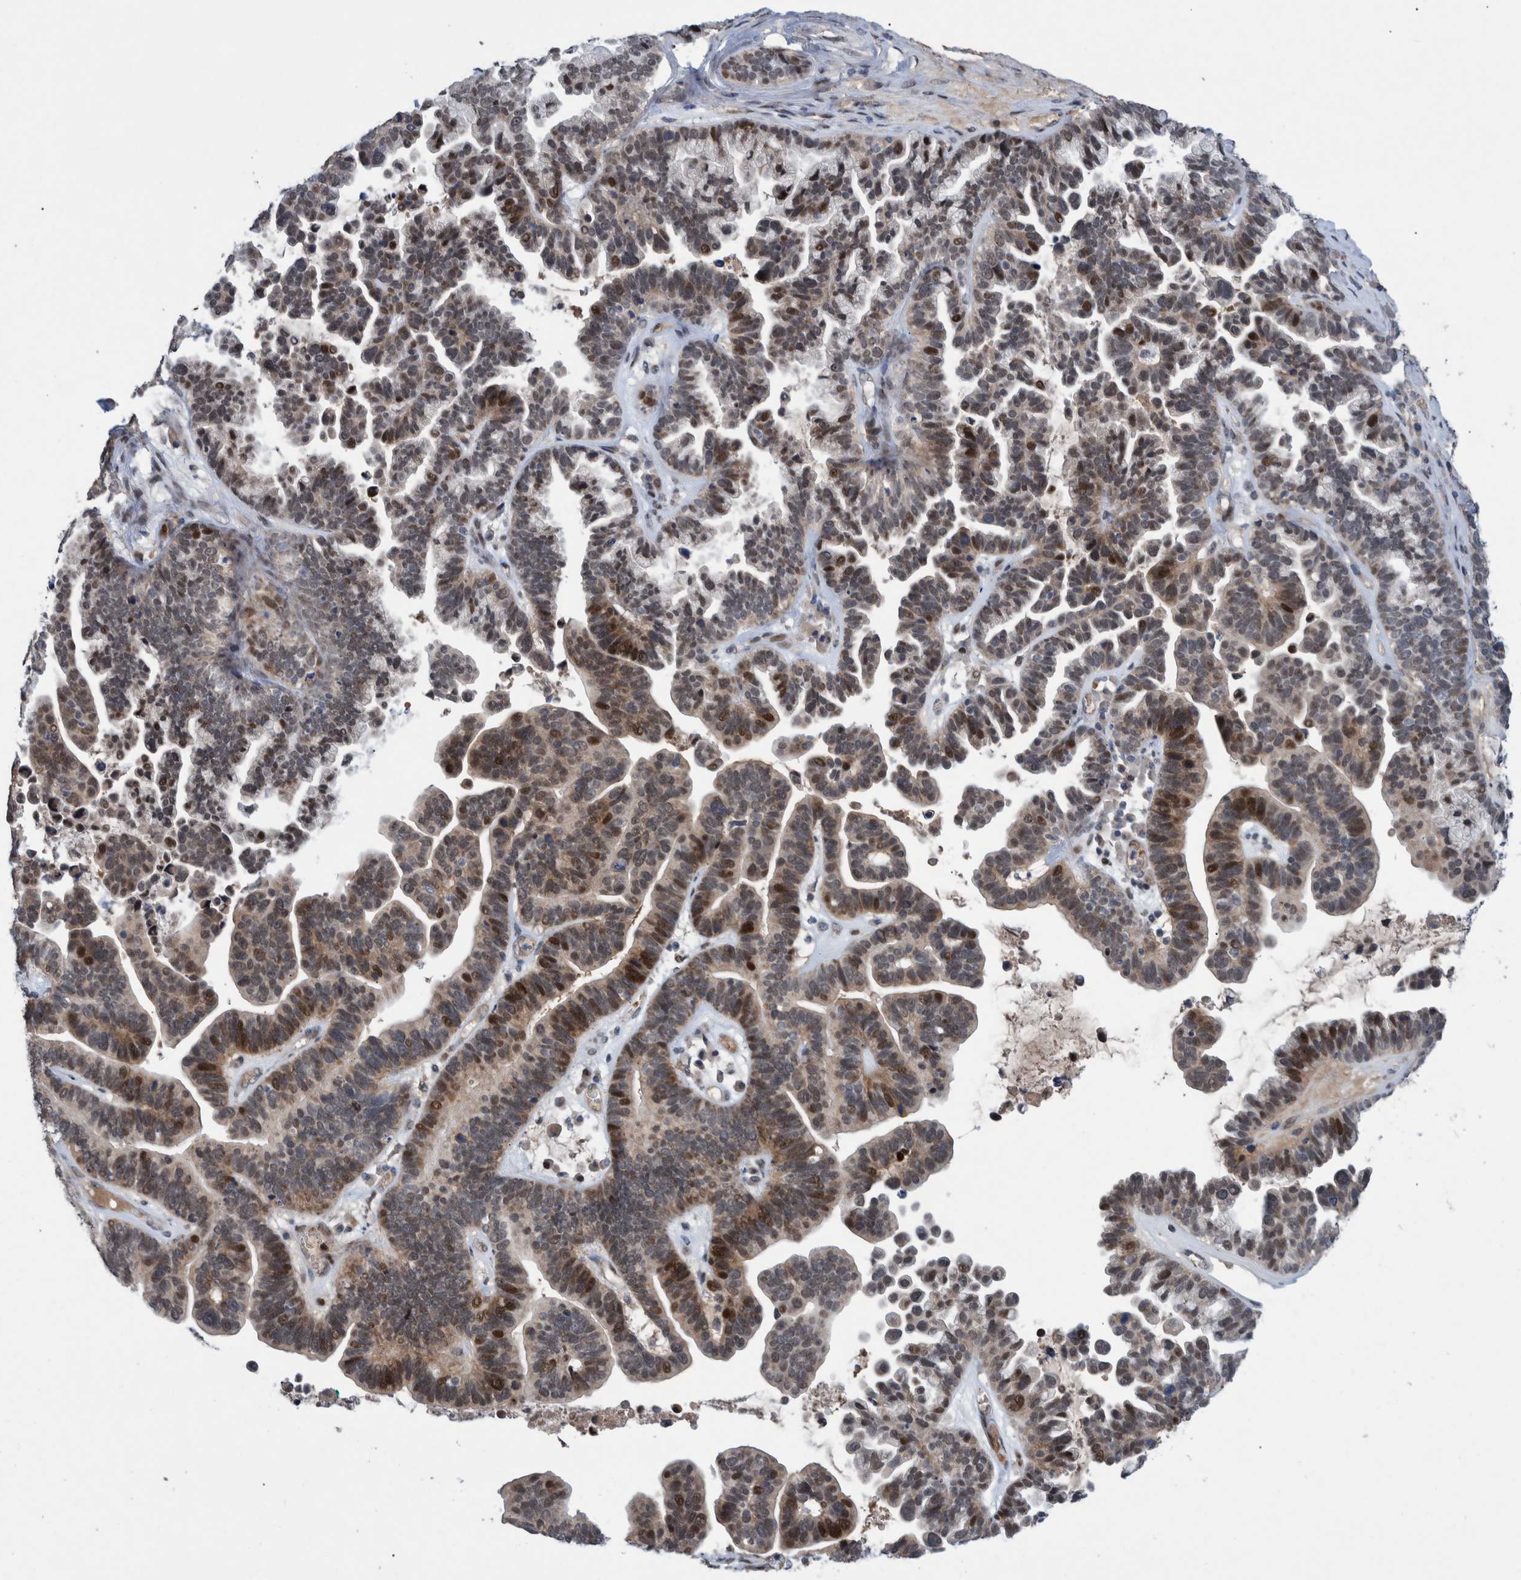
{"staining": {"intensity": "moderate", "quantity": "25%-75%", "location": "nuclear"}, "tissue": "ovarian cancer", "cell_type": "Tumor cells", "image_type": "cancer", "snomed": [{"axis": "morphology", "description": "Cystadenocarcinoma, serous, NOS"}, {"axis": "topography", "description": "Ovary"}], "caption": "This image demonstrates ovarian serous cystadenocarcinoma stained with immunohistochemistry (IHC) to label a protein in brown. The nuclear of tumor cells show moderate positivity for the protein. Nuclei are counter-stained blue.", "gene": "ESRP1", "patient": {"sex": "female", "age": 56}}